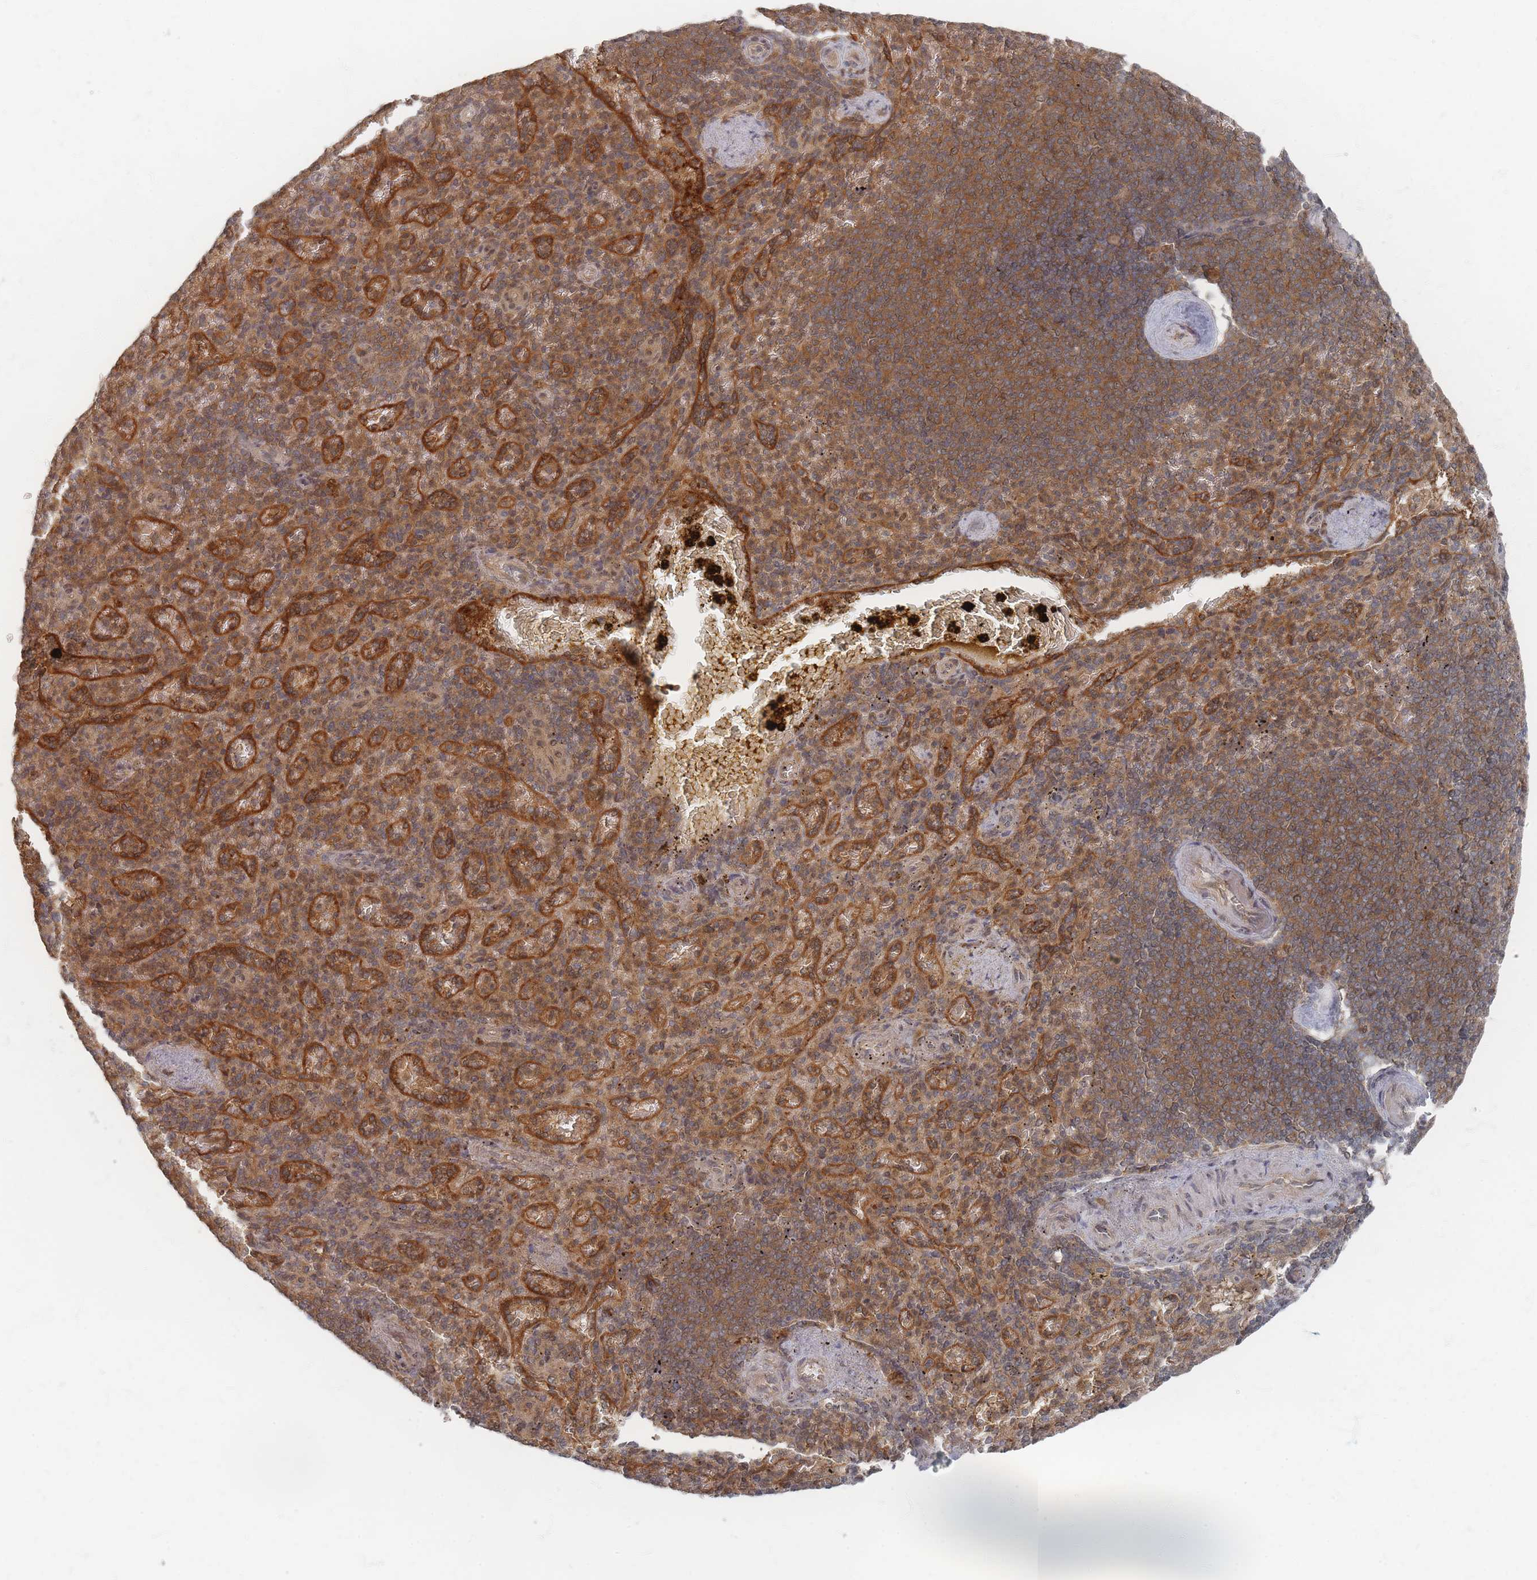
{"staining": {"intensity": "moderate", "quantity": "25%-75%", "location": "cytoplasmic/membranous"}, "tissue": "spleen", "cell_type": "Cells in red pulp", "image_type": "normal", "snomed": [{"axis": "morphology", "description": "Normal tissue, NOS"}, {"axis": "topography", "description": "Spleen"}], "caption": "Immunohistochemistry (IHC) staining of benign spleen, which shows medium levels of moderate cytoplasmic/membranous expression in approximately 25%-75% of cells in red pulp indicating moderate cytoplasmic/membranous protein expression. The staining was performed using DAB (brown) for protein detection and nuclei were counterstained in hematoxylin (blue).", "gene": "PSMD9", "patient": {"sex": "female", "age": 74}}